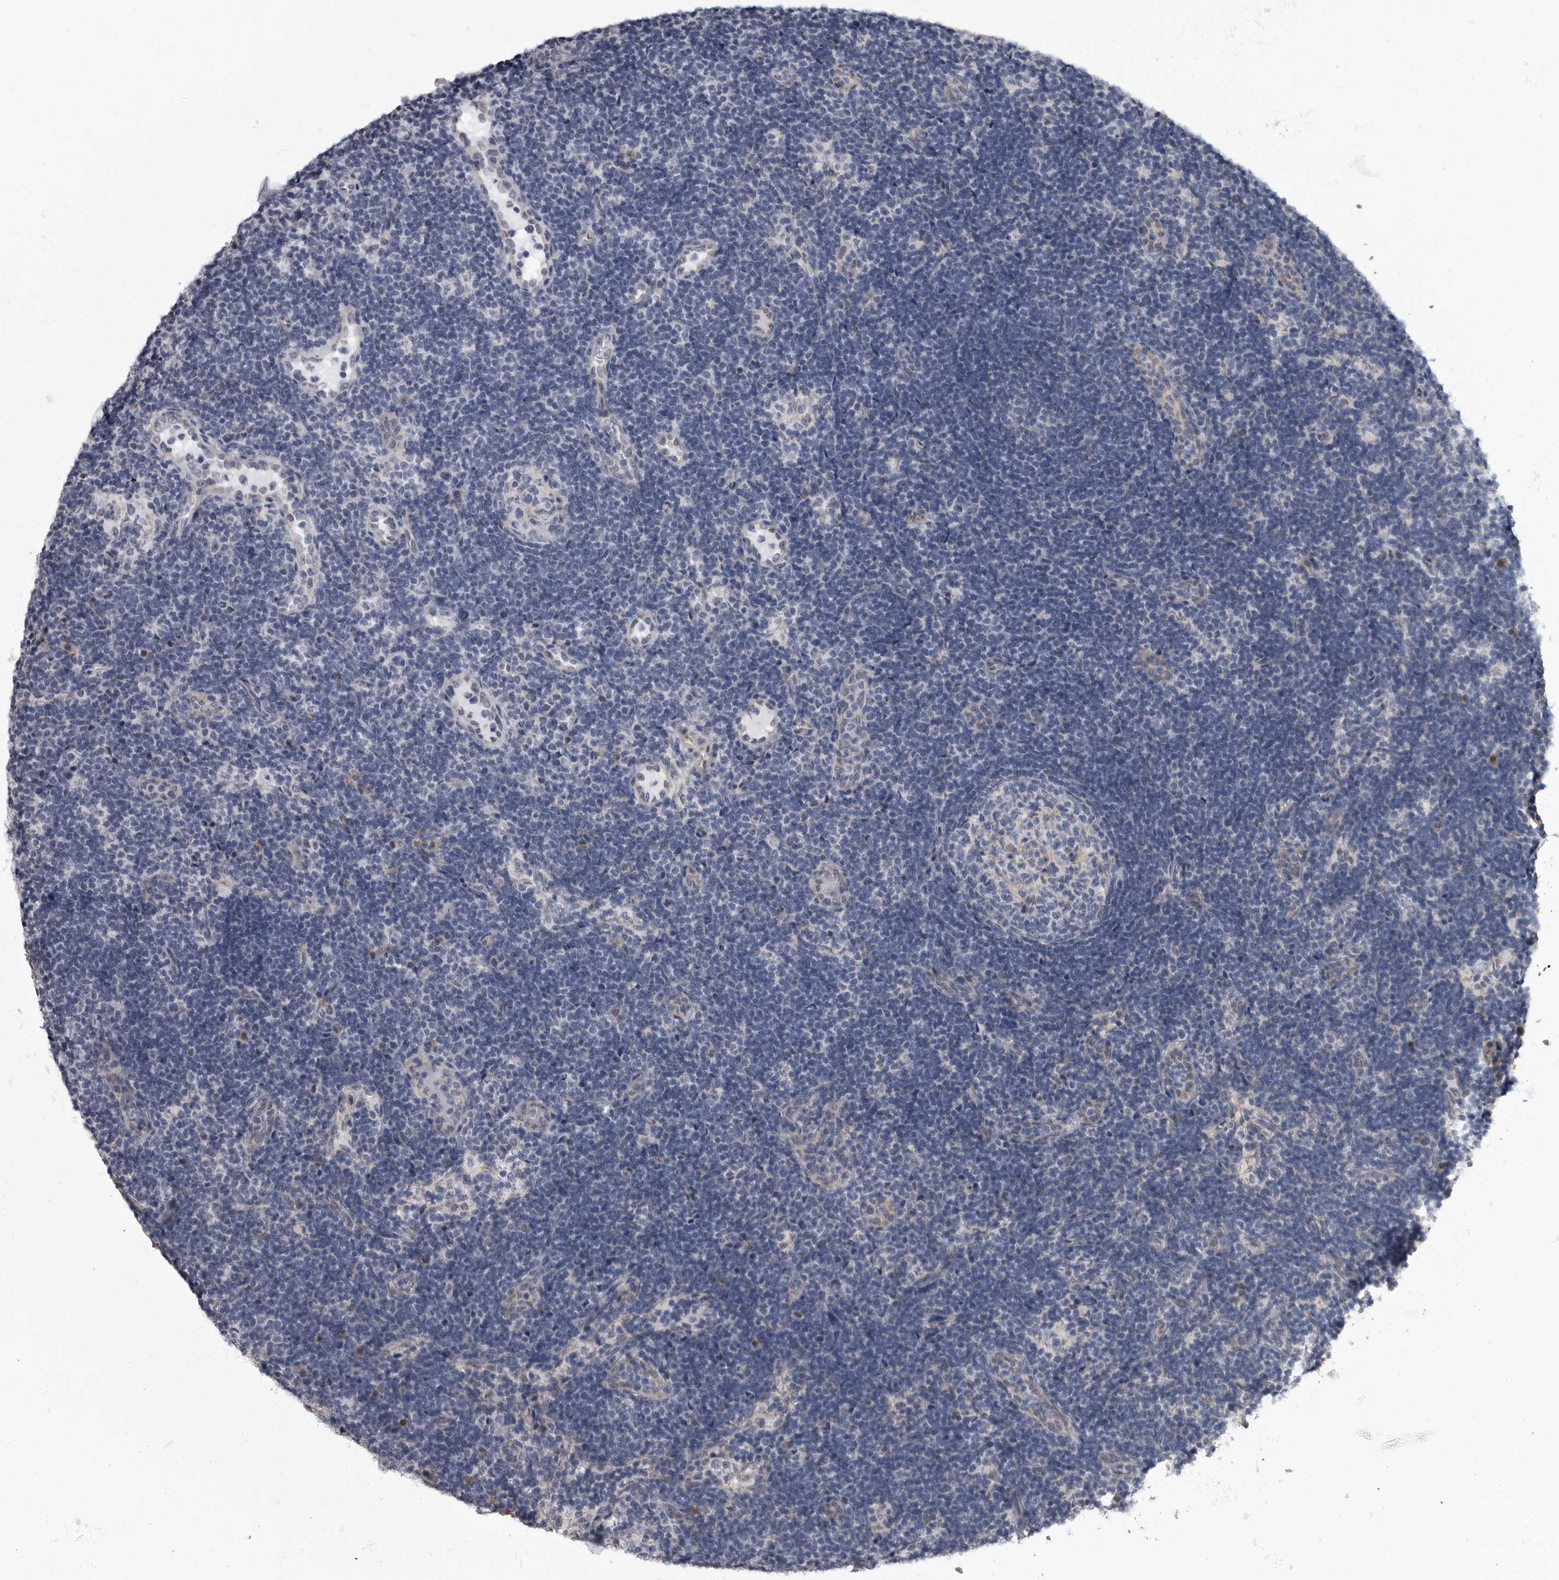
{"staining": {"intensity": "negative", "quantity": "none", "location": "none"}, "tissue": "lymph node", "cell_type": "Germinal center cells", "image_type": "normal", "snomed": [{"axis": "morphology", "description": "Normal tissue, NOS"}, {"axis": "topography", "description": "Lymph node"}], "caption": "High magnification brightfield microscopy of benign lymph node stained with DAB (3,3'-diaminobenzidine) (brown) and counterstained with hematoxylin (blue): germinal center cells show no significant staining. (DAB IHC, high magnification).", "gene": "ARHGEF10", "patient": {"sex": "female", "age": 22}}